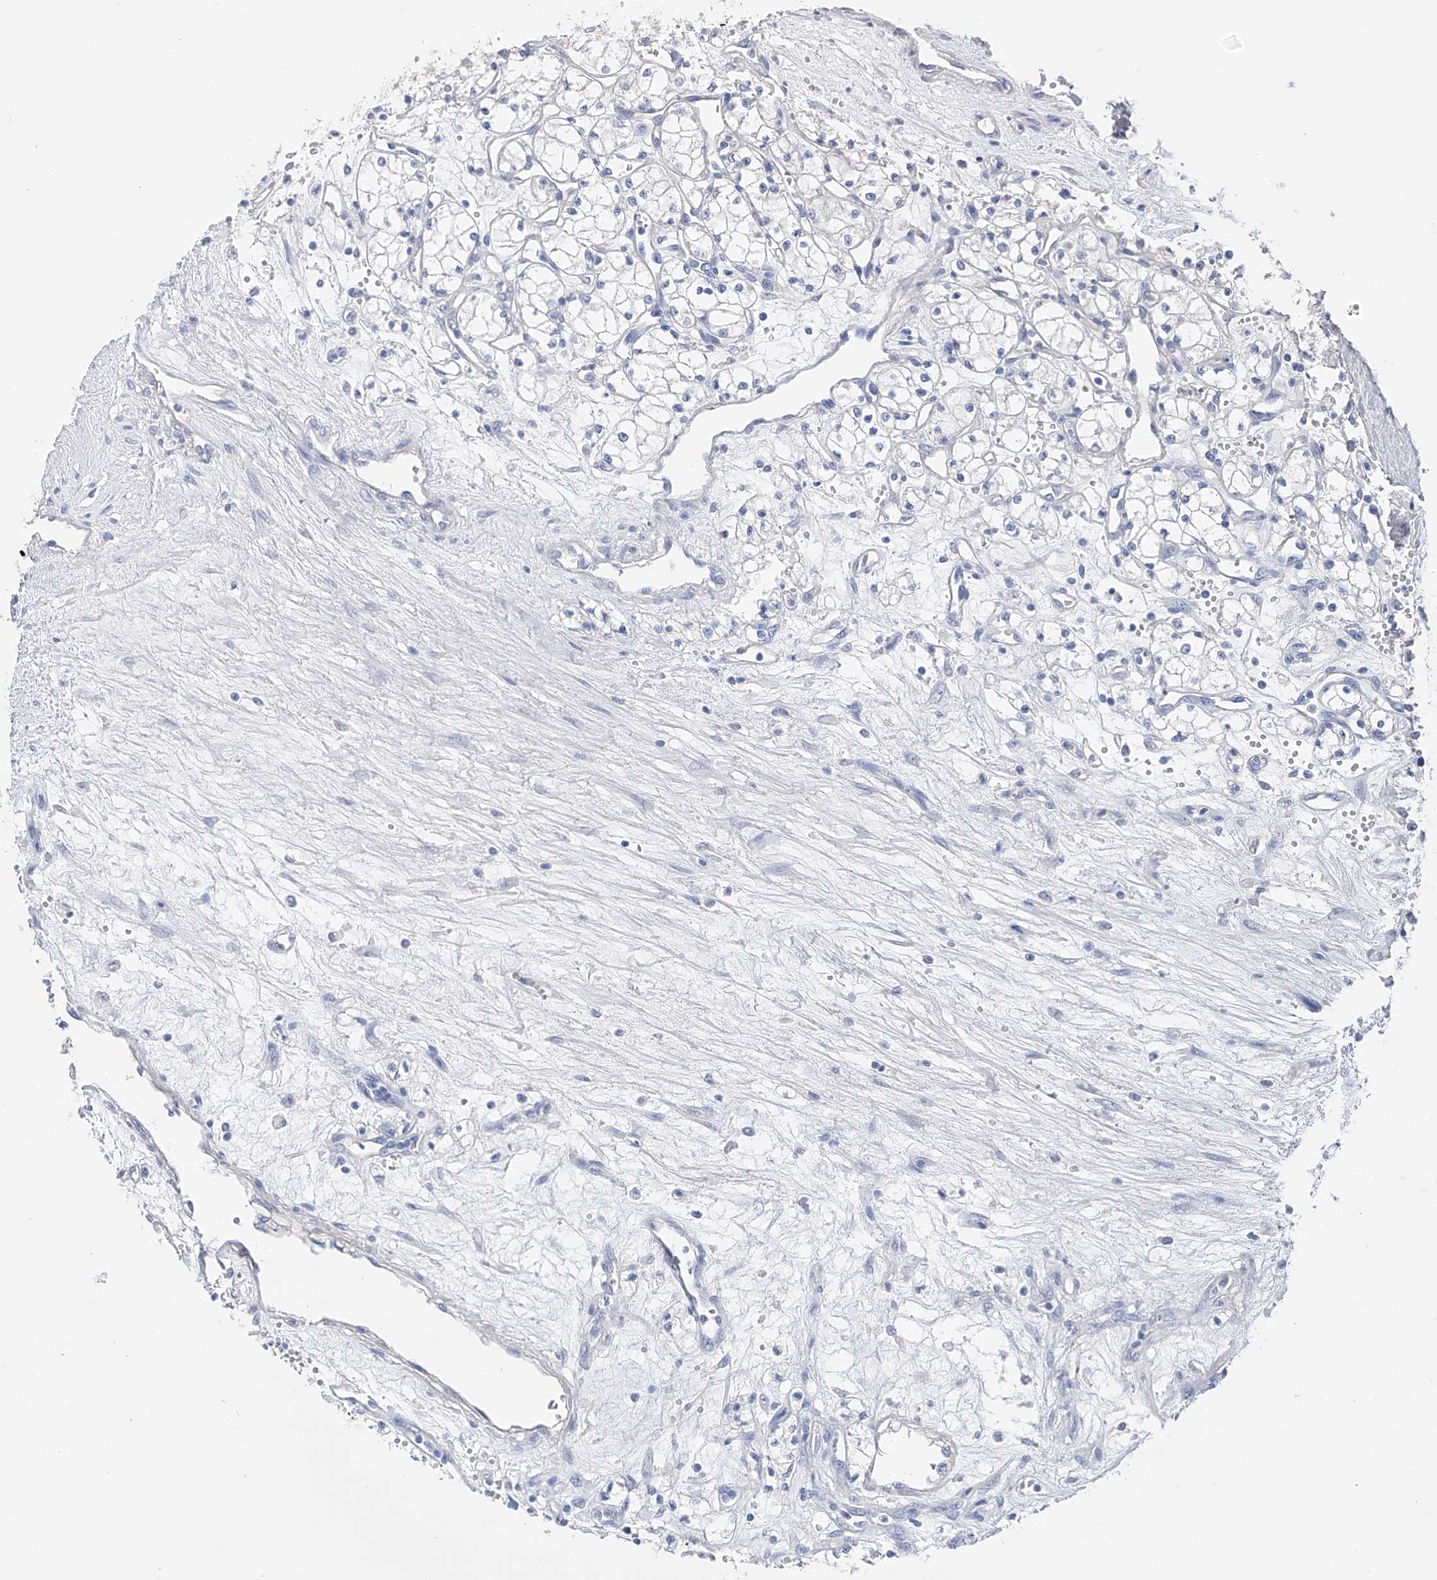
{"staining": {"intensity": "negative", "quantity": "none", "location": "none"}, "tissue": "renal cancer", "cell_type": "Tumor cells", "image_type": "cancer", "snomed": [{"axis": "morphology", "description": "Adenocarcinoma, NOS"}, {"axis": "topography", "description": "Kidney"}], "caption": "Immunohistochemical staining of human renal adenocarcinoma exhibits no significant positivity in tumor cells.", "gene": "ADRA1A", "patient": {"sex": "male", "age": 59}}